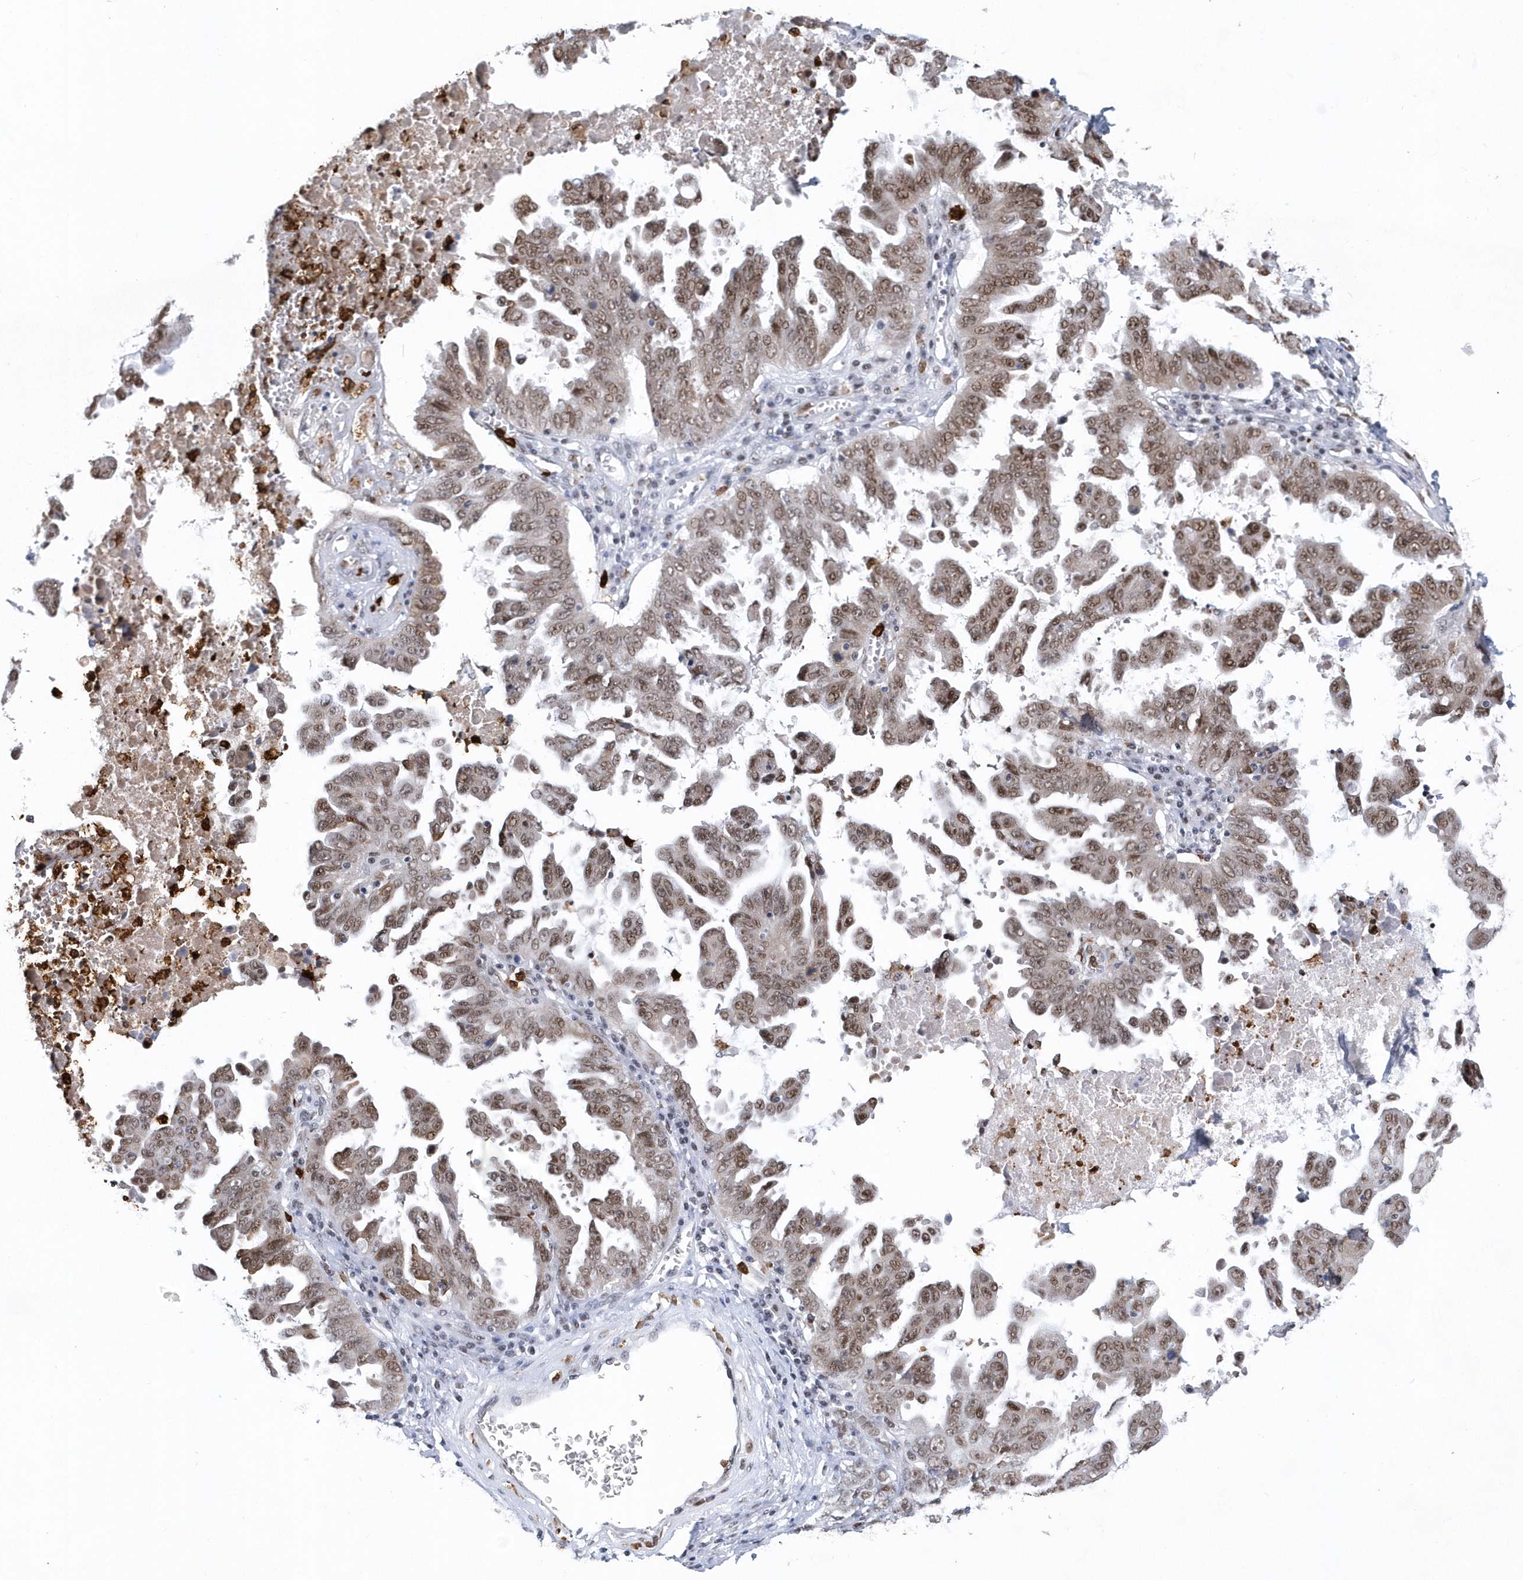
{"staining": {"intensity": "moderate", "quantity": ">75%", "location": "nuclear"}, "tissue": "ovarian cancer", "cell_type": "Tumor cells", "image_type": "cancer", "snomed": [{"axis": "morphology", "description": "Carcinoma, endometroid"}, {"axis": "topography", "description": "Ovary"}], "caption": "Ovarian endometroid carcinoma stained for a protein (brown) demonstrates moderate nuclear positive expression in about >75% of tumor cells.", "gene": "RPP30", "patient": {"sex": "female", "age": 62}}